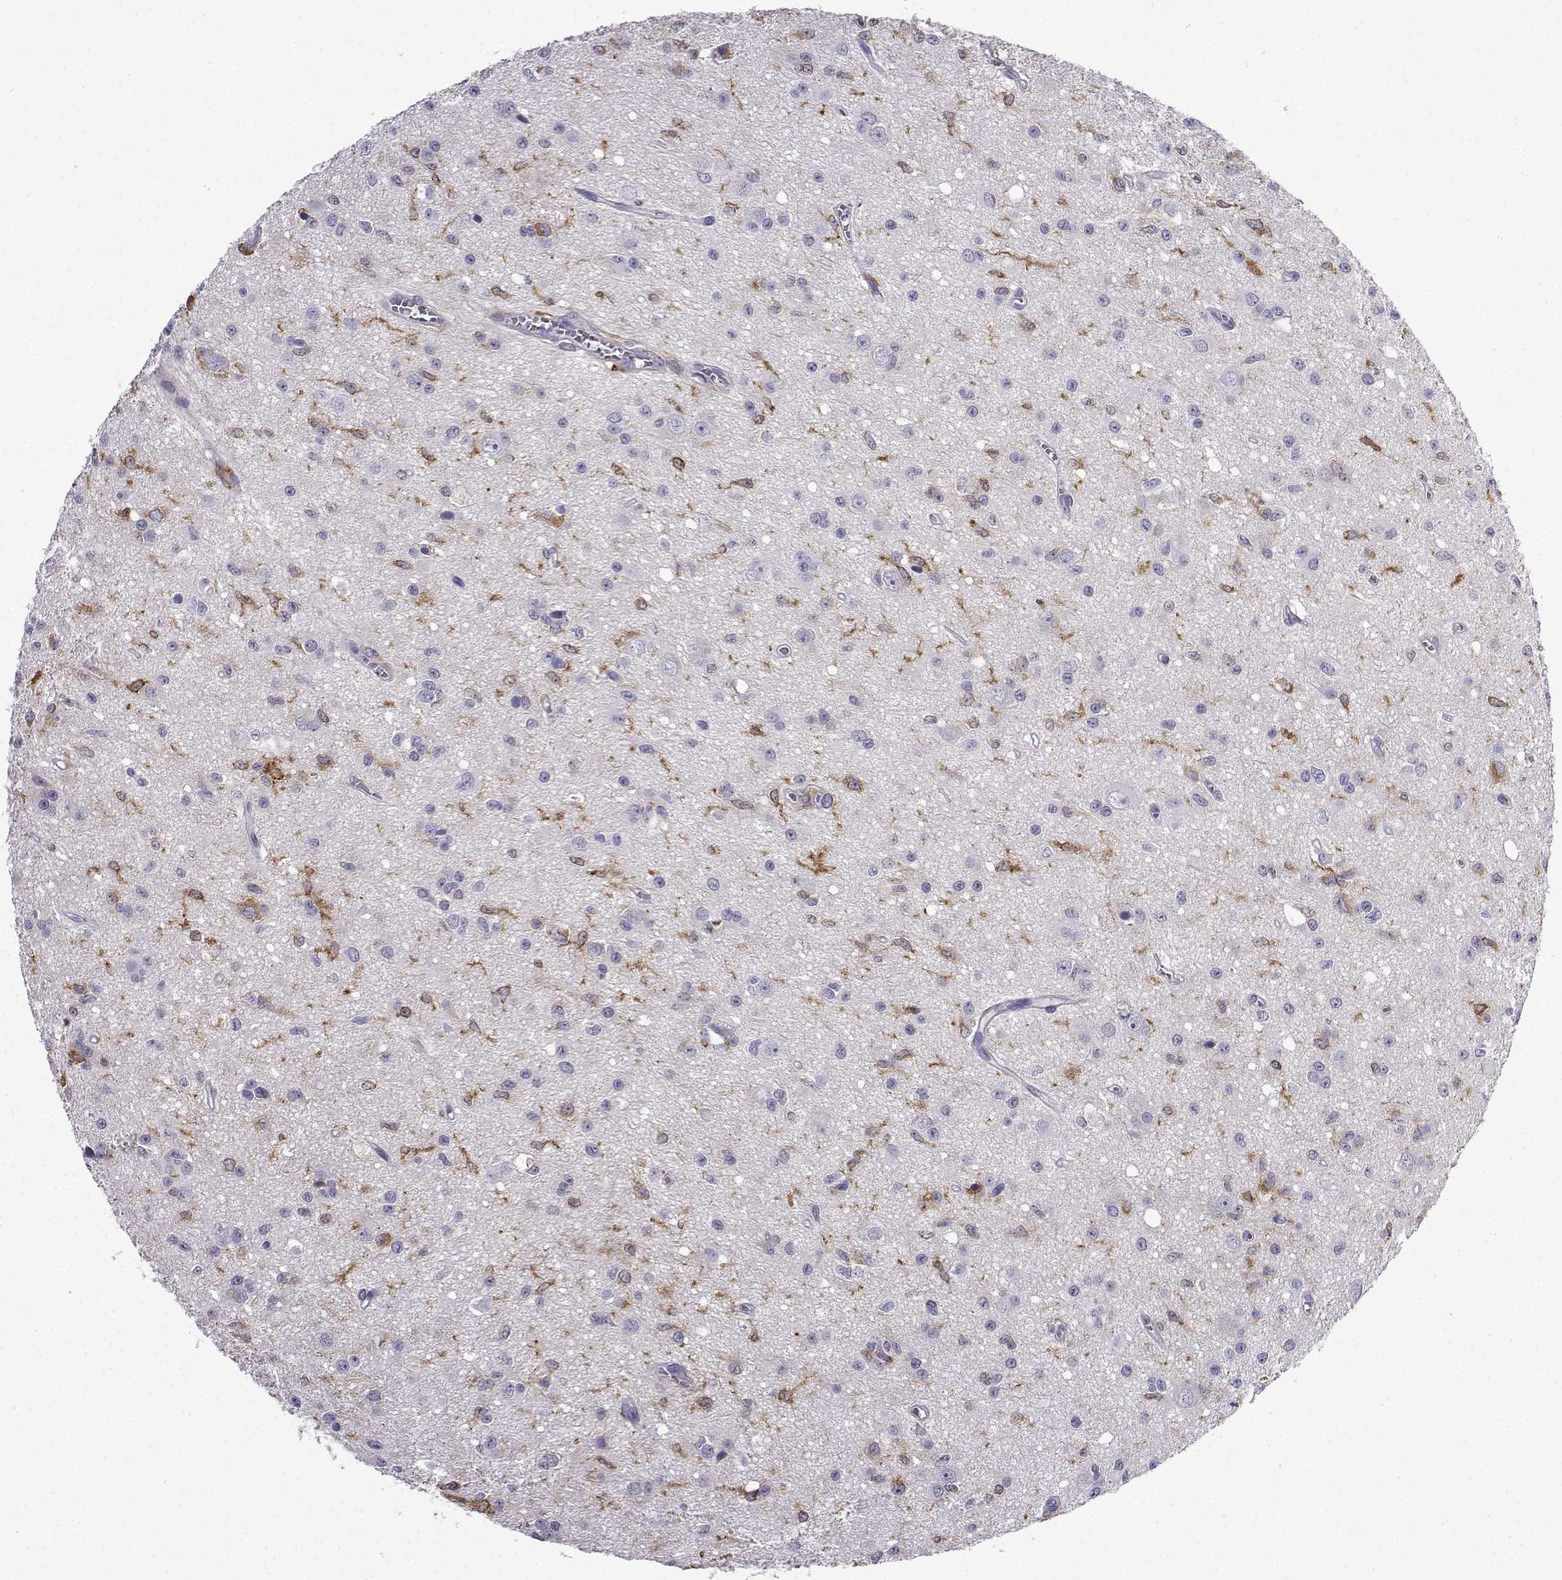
{"staining": {"intensity": "negative", "quantity": "none", "location": "none"}, "tissue": "glioma", "cell_type": "Tumor cells", "image_type": "cancer", "snomed": [{"axis": "morphology", "description": "Glioma, malignant, Low grade"}, {"axis": "topography", "description": "Brain"}], "caption": "A histopathology image of glioma stained for a protein reveals no brown staining in tumor cells.", "gene": "DOCK10", "patient": {"sex": "female", "age": 45}}